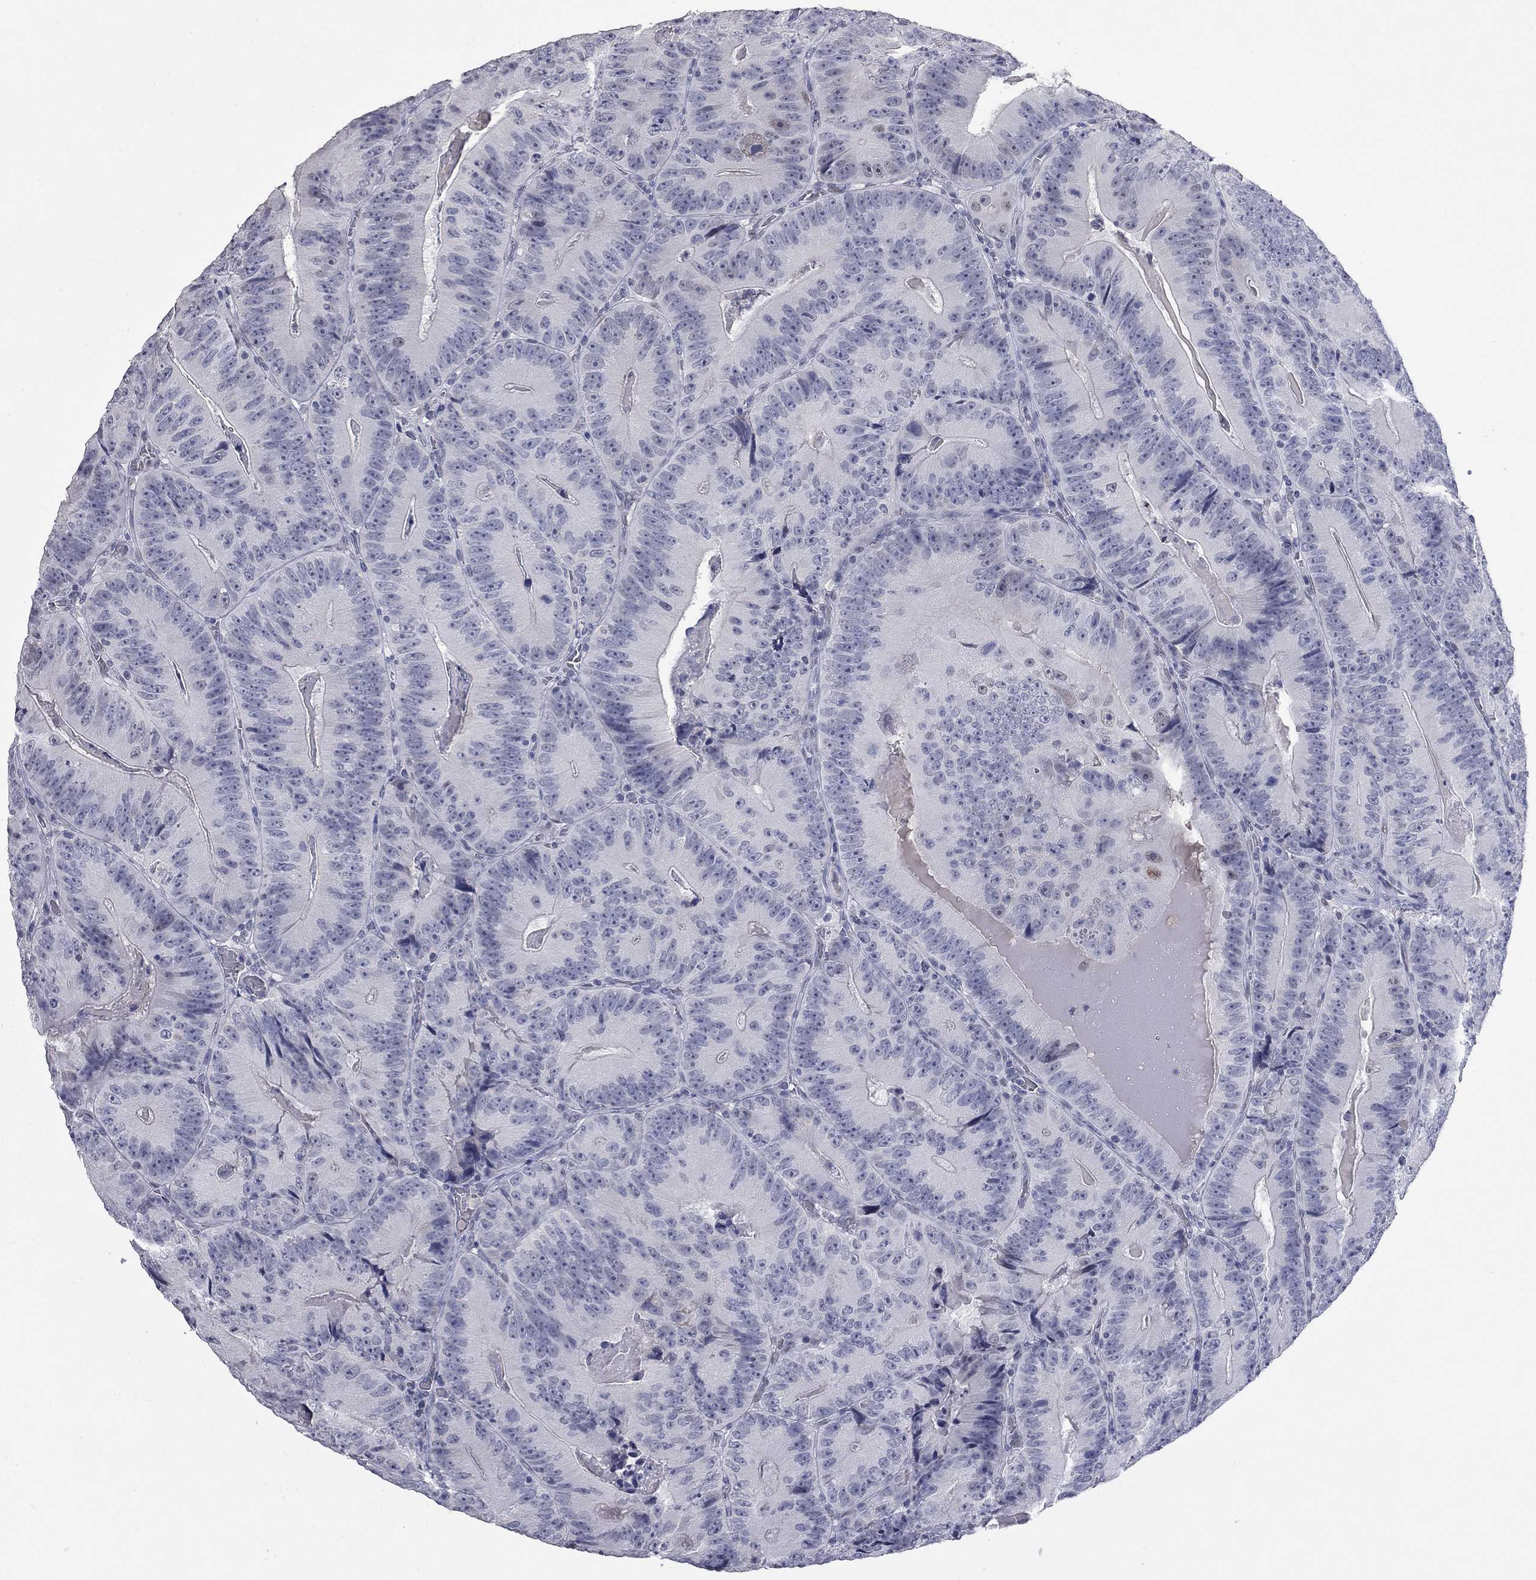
{"staining": {"intensity": "negative", "quantity": "none", "location": "none"}, "tissue": "colorectal cancer", "cell_type": "Tumor cells", "image_type": "cancer", "snomed": [{"axis": "morphology", "description": "Adenocarcinoma, NOS"}, {"axis": "topography", "description": "Colon"}], "caption": "The IHC image has no significant expression in tumor cells of colorectal adenocarcinoma tissue.", "gene": "SLC51A", "patient": {"sex": "female", "age": 86}}